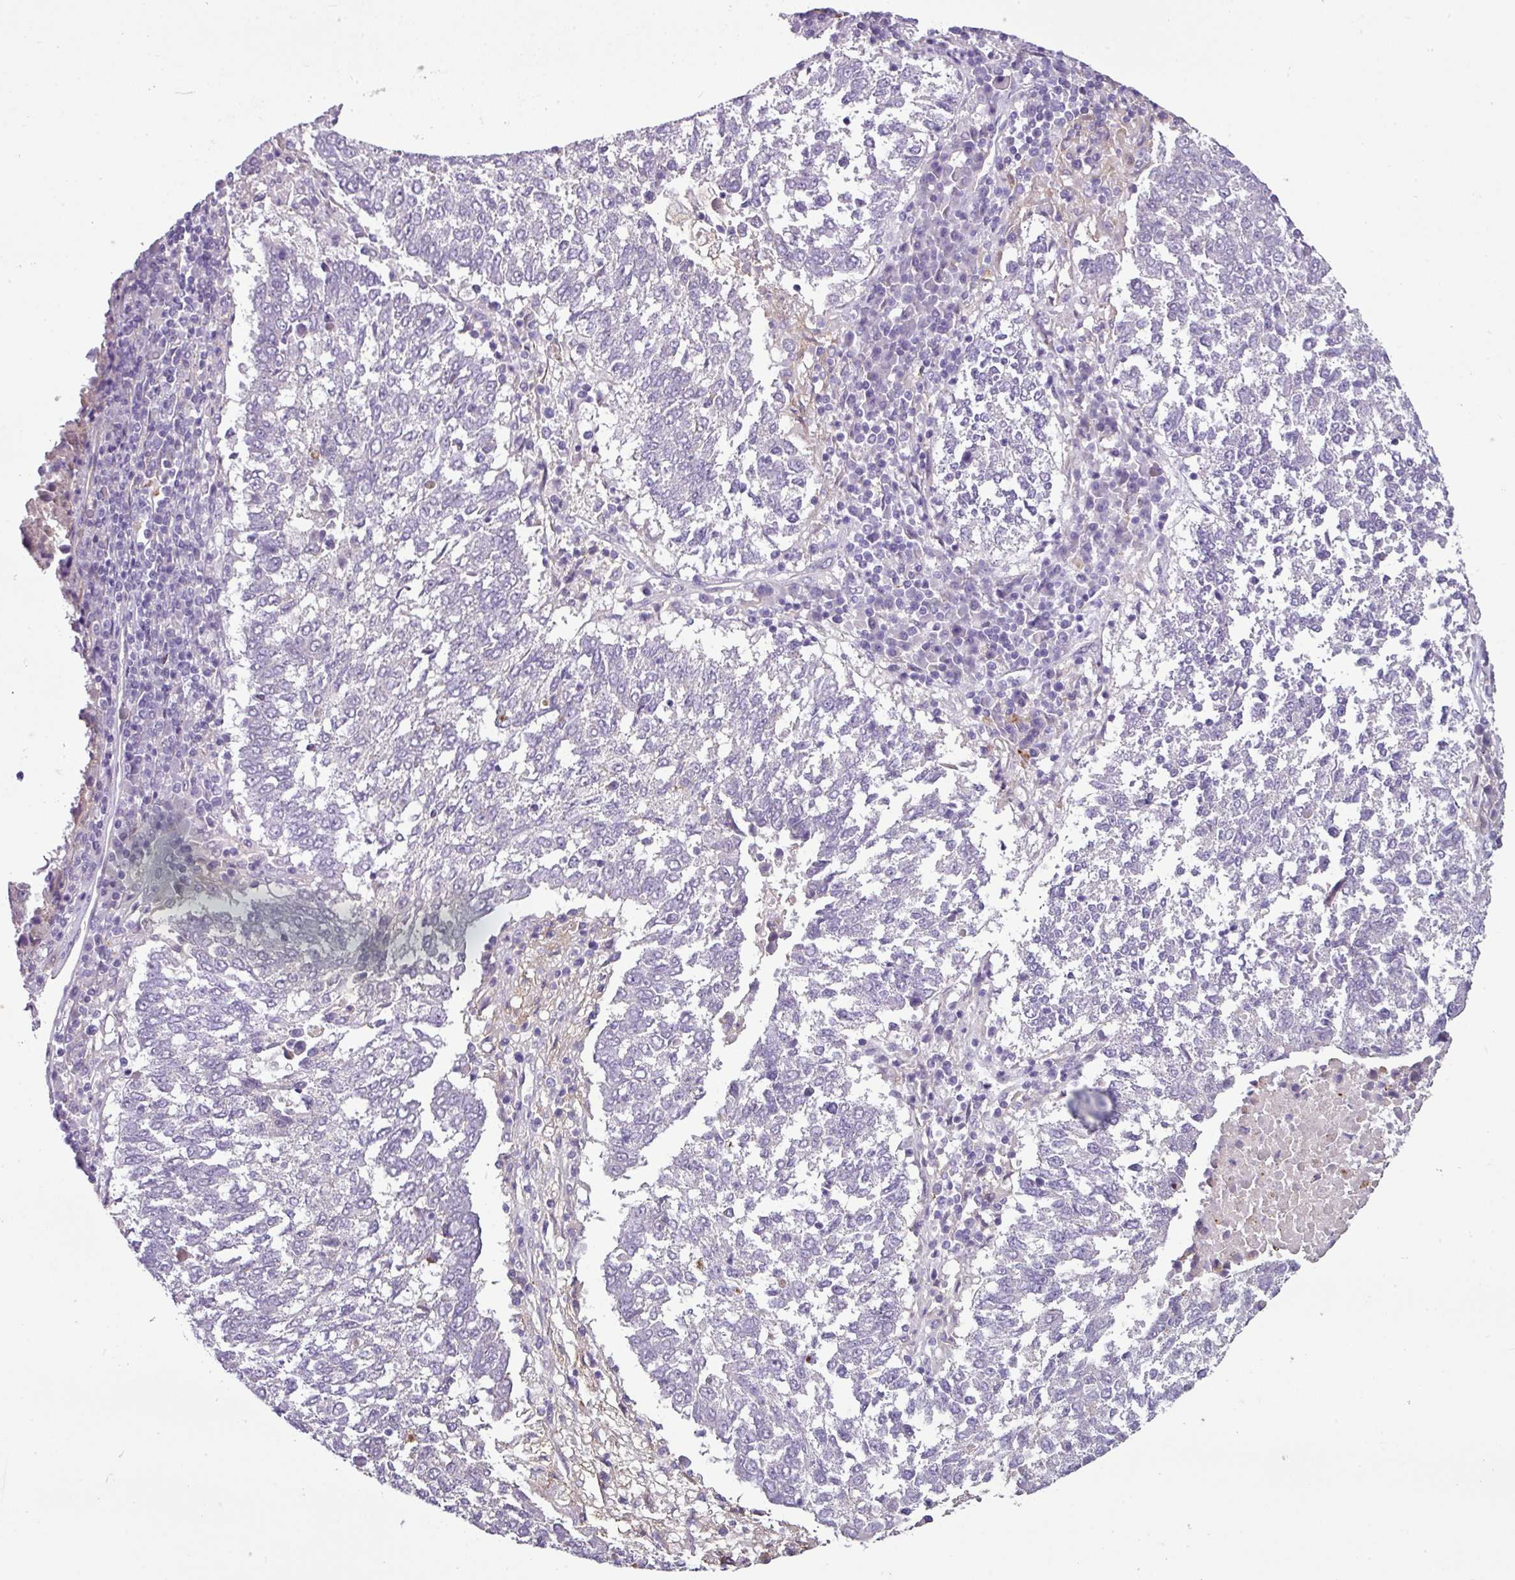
{"staining": {"intensity": "negative", "quantity": "none", "location": "none"}, "tissue": "lung cancer", "cell_type": "Tumor cells", "image_type": "cancer", "snomed": [{"axis": "morphology", "description": "Squamous cell carcinoma, NOS"}, {"axis": "topography", "description": "Lung"}], "caption": "Micrograph shows no significant protein positivity in tumor cells of lung squamous cell carcinoma. The staining is performed using DAB brown chromogen with nuclei counter-stained in using hematoxylin.", "gene": "TMEM178B", "patient": {"sex": "male", "age": 73}}